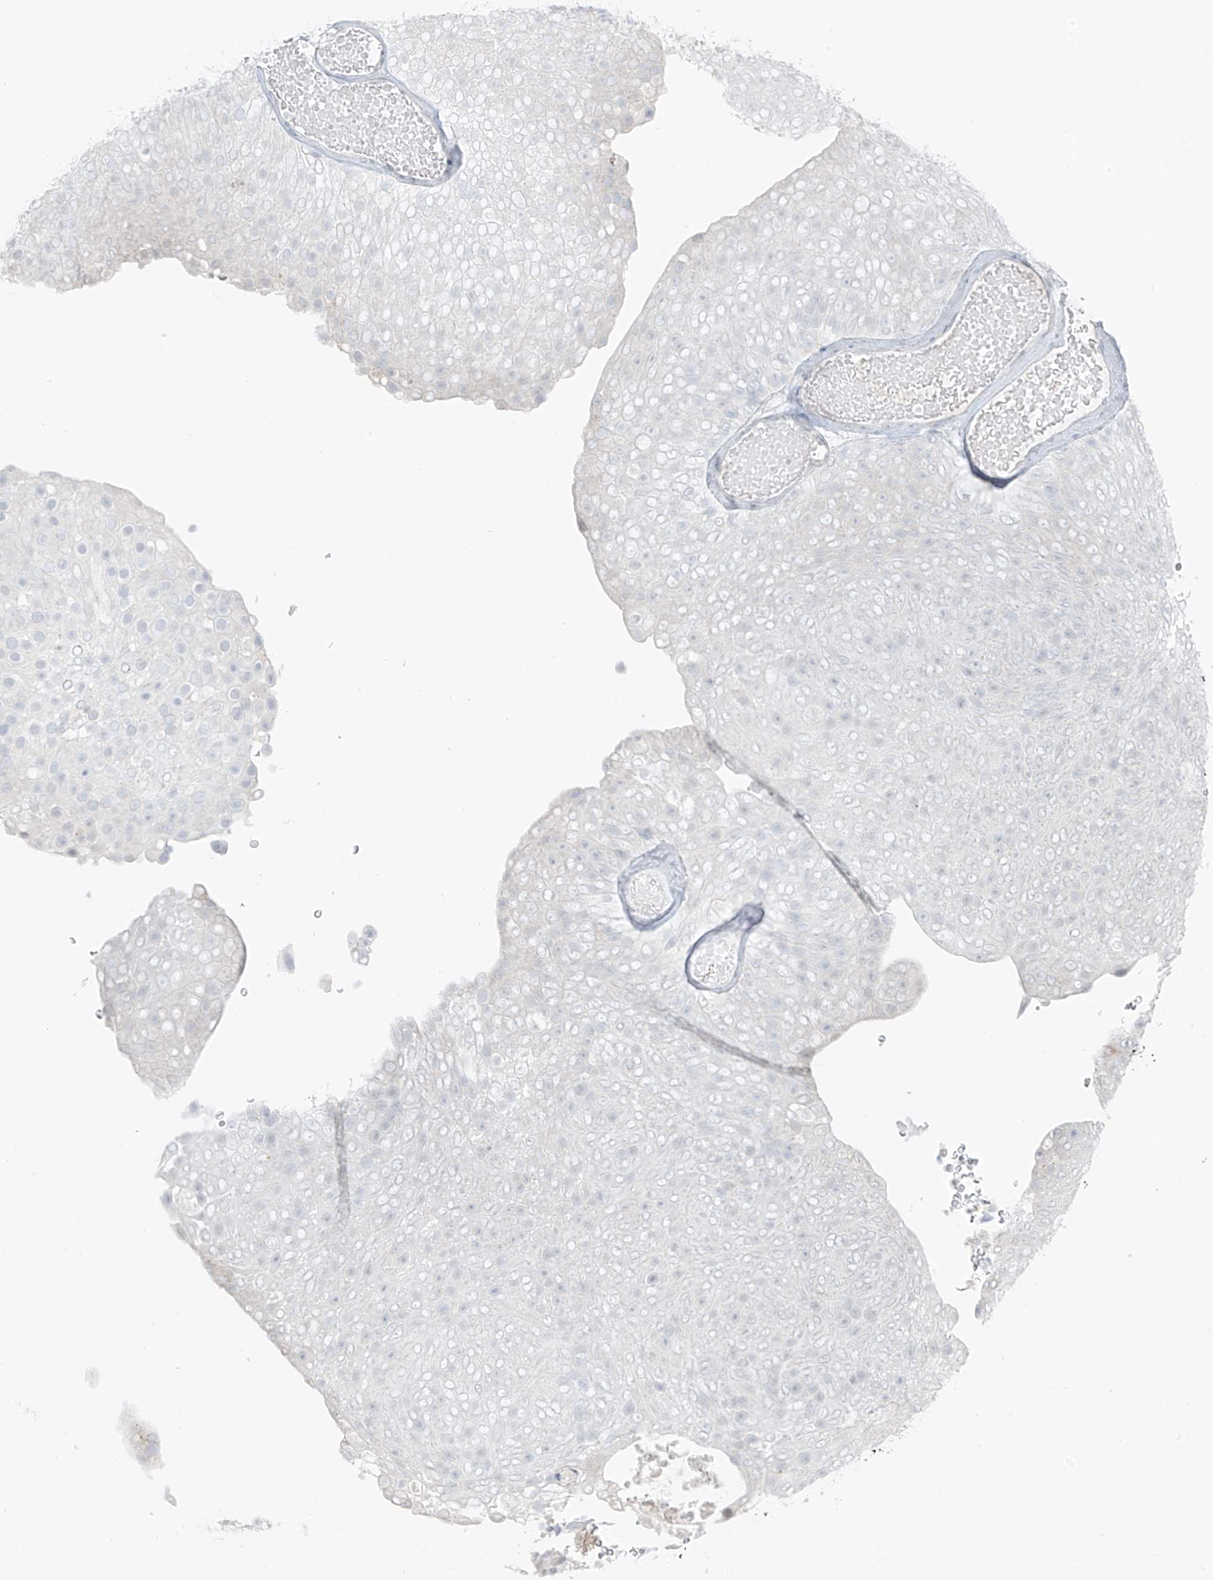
{"staining": {"intensity": "negative", "quantity": "none", "location": "none"}, "tissue": "urothelial cancer", "cell_type": "Tumor cells", "image_type": "cancer", "snomed": [{"axis": "morphology", "description": "Urothelial carcinoma, Low grade"}, {"axis": "topography", "description": "Urinary bladder"}], "caption": "Tumor cells are negative for brown protein staining in urothelial cancer. (DAB immunohistochemistry visualized using brightfield microscopy, high magnification).", "gene": "PRDM6", "patient": {"sex": "male", "age": 78}}